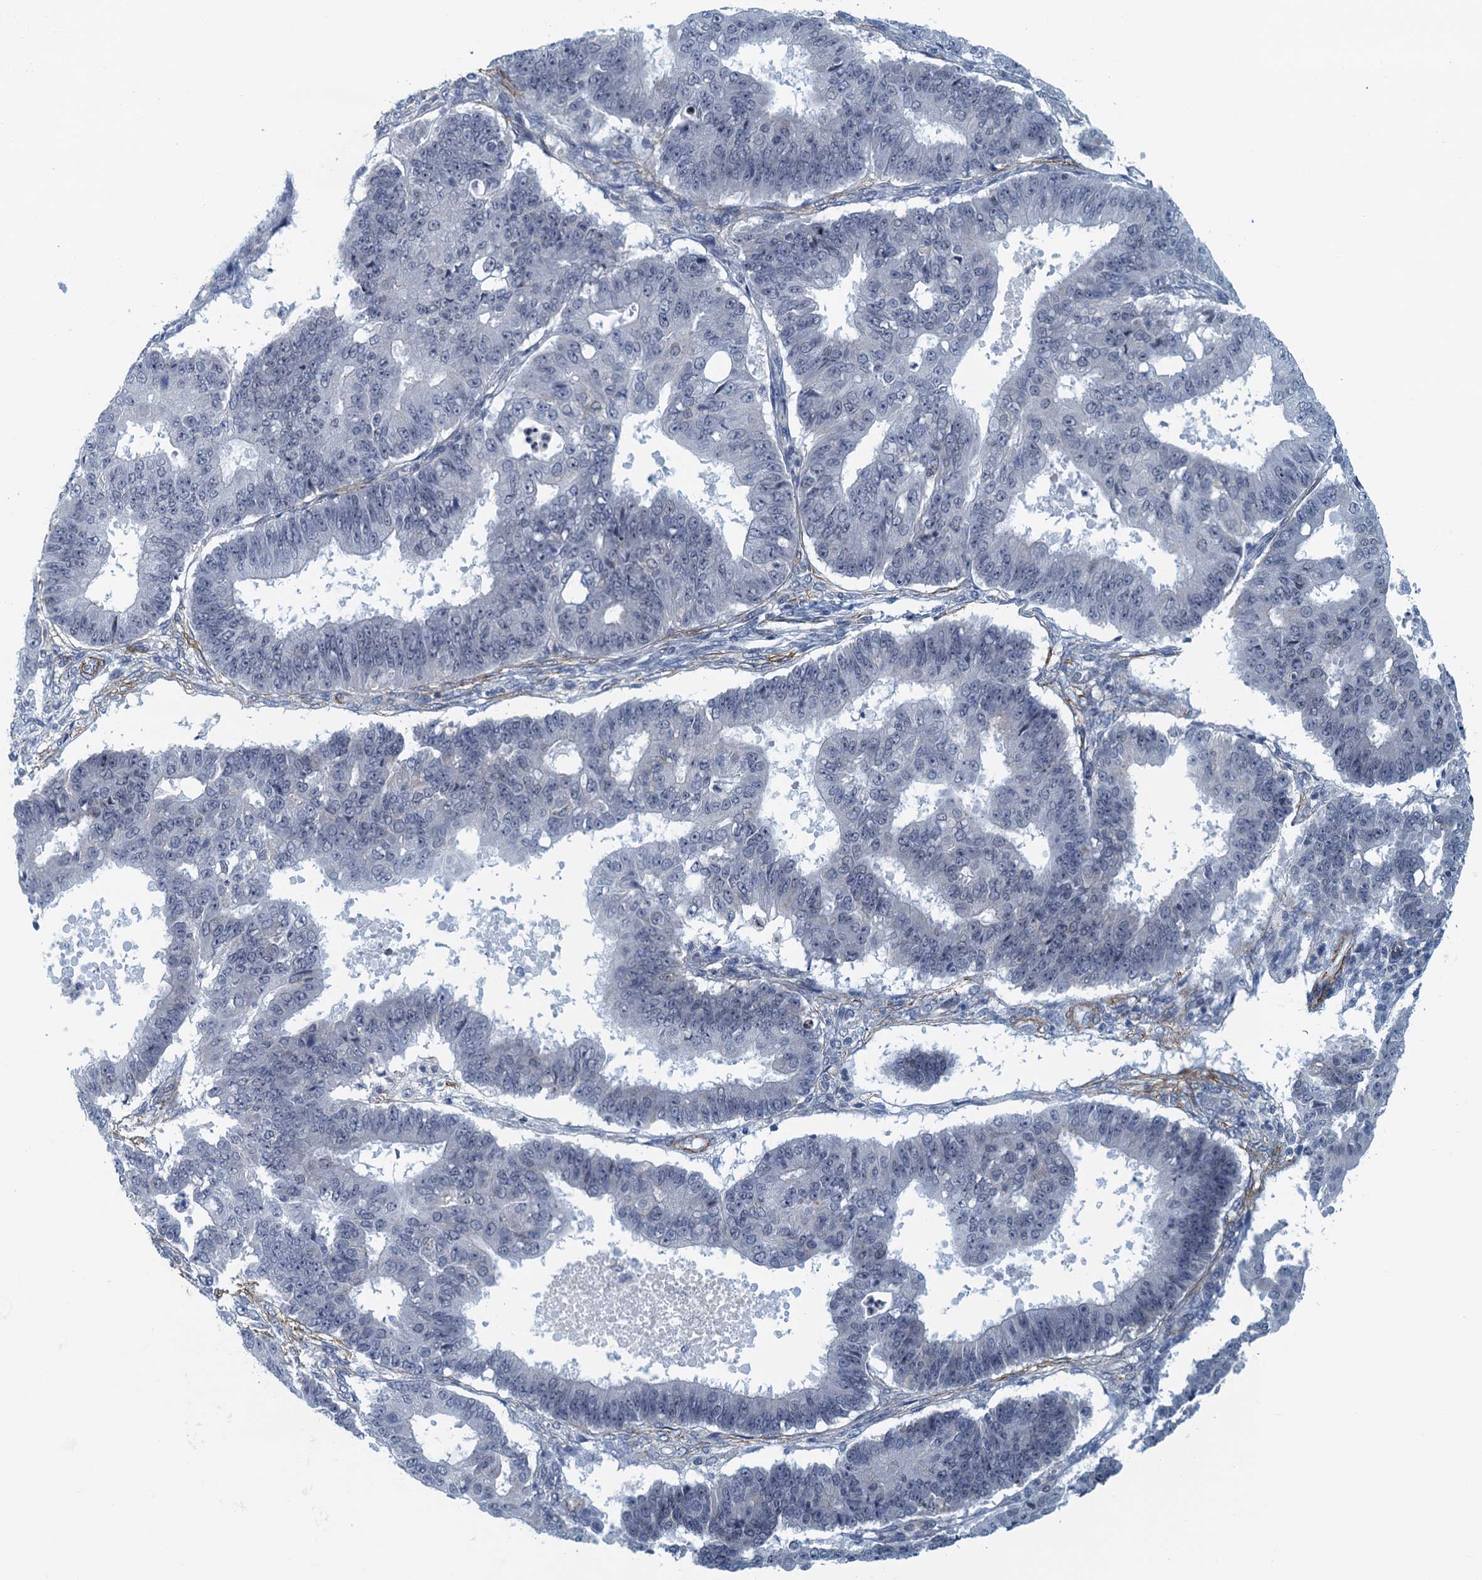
{"staining": {"intensity": "negative", "quantity": "none", "location": "none"}, "tissue": "ovarian cancer", "cell_type": "Tumor cells", "image_type": "cancer", "snomed": [{"axis": "morphology", "description": "Carcinoma, endometroid"}, {"axis": "topography", "description": "Appendix"}, {"axis": "topography", "description": "Ovary"}], "caption": "Image shows no protein expression in tumor cells of ovarian endometroid carcinoma tissue.", "gene": "ALG2", "patient": {"sex": "female", "age": 42}}